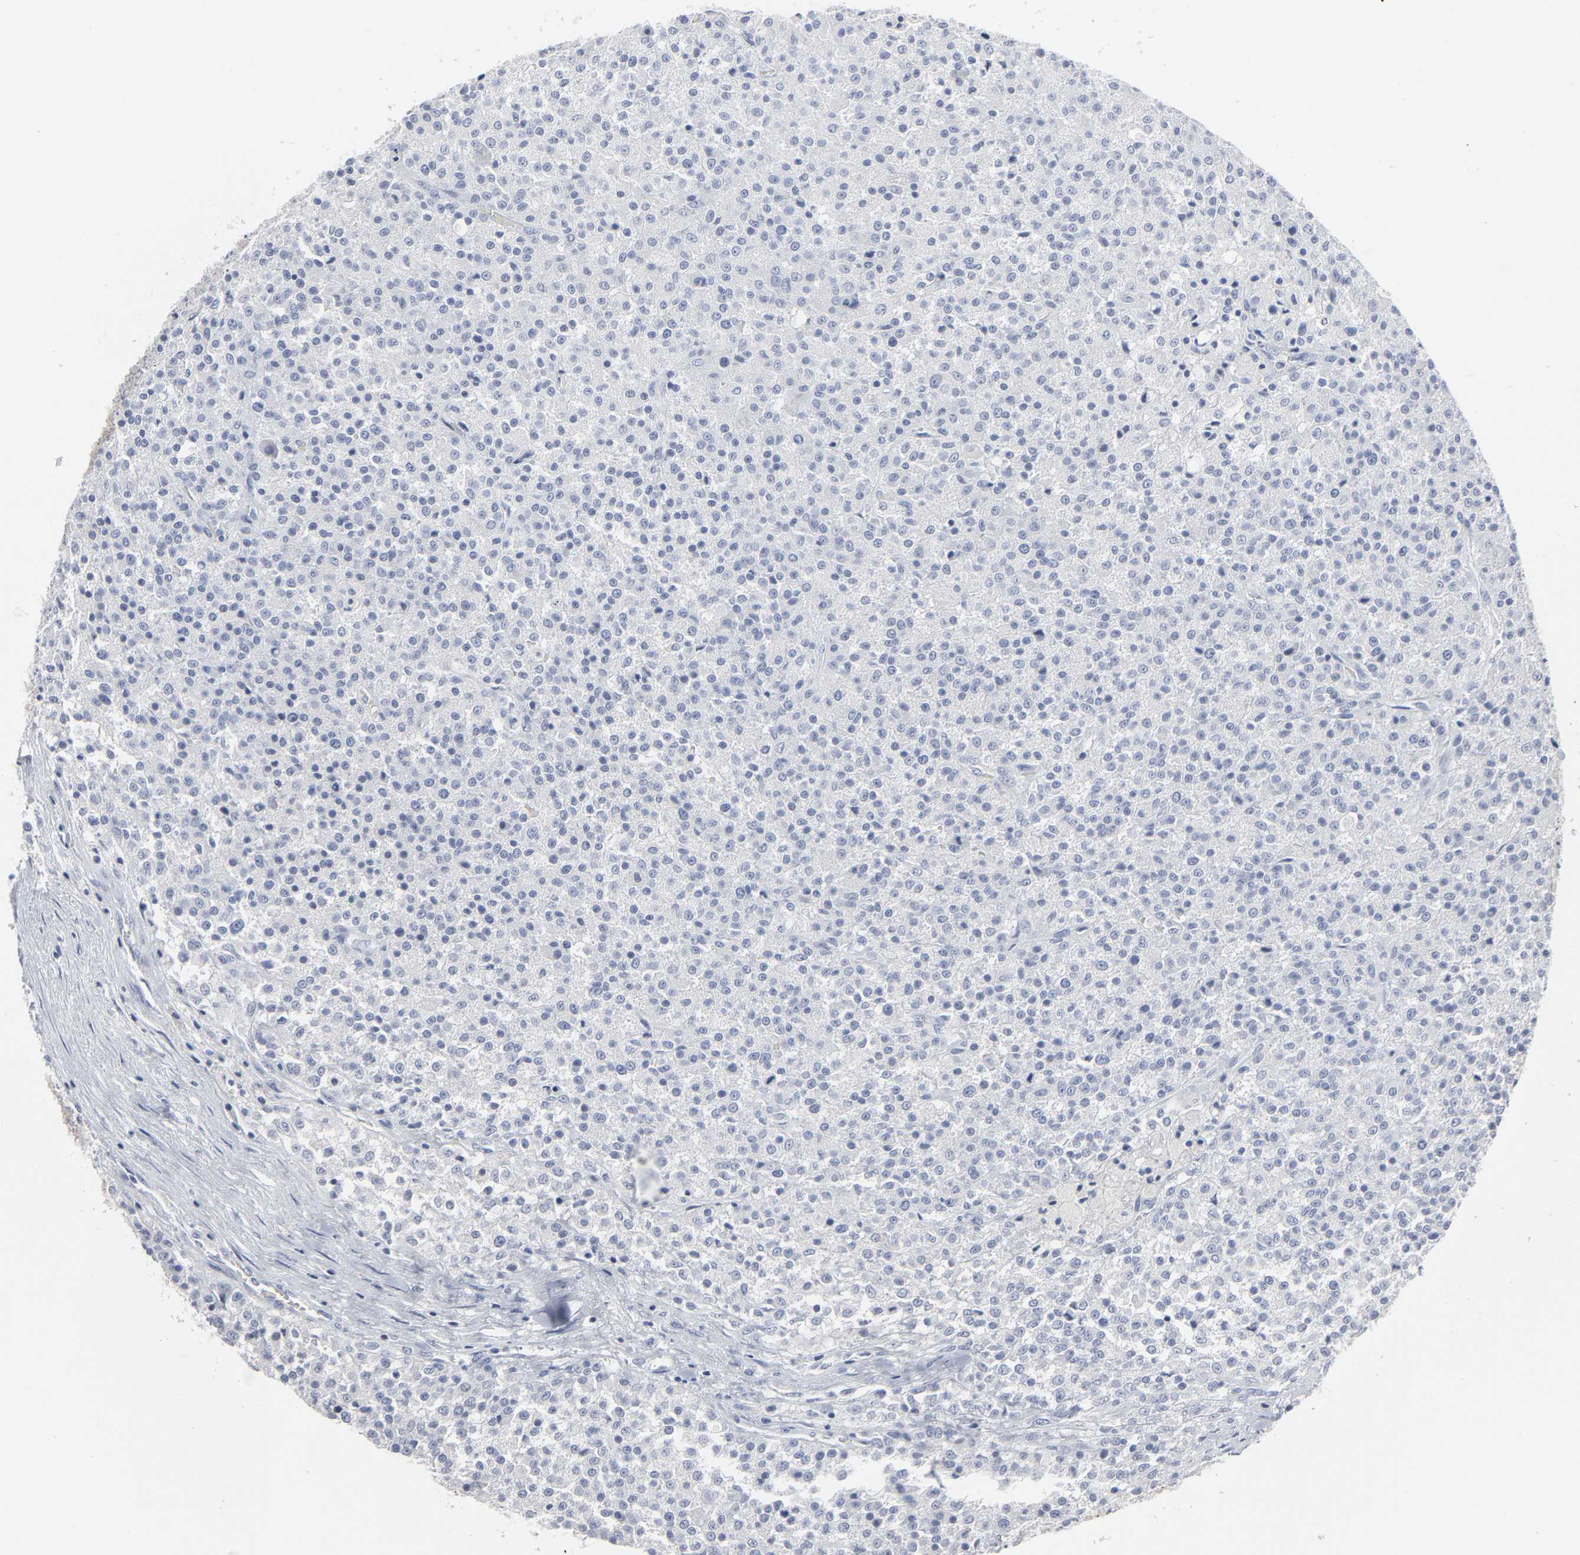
{"staining": {"intensity": "negative", "quantity": "none", "location": "none"}, "tissue": "testis cancer", "cell_type": "Tumor cells", "image_type": "cancer", "snomed": [{"axis": "morphology", "description": "Seminoma, NOS"}, {"axis": "topography", "description": "Testis"}], "caption": "A high-resolution histopathology image shows IHC staining of seminoma (testis), which demonstrates no significant expression in tumor cells.", "gene": "PAGE1", "patient": {"sex": "male", "age": 59}}